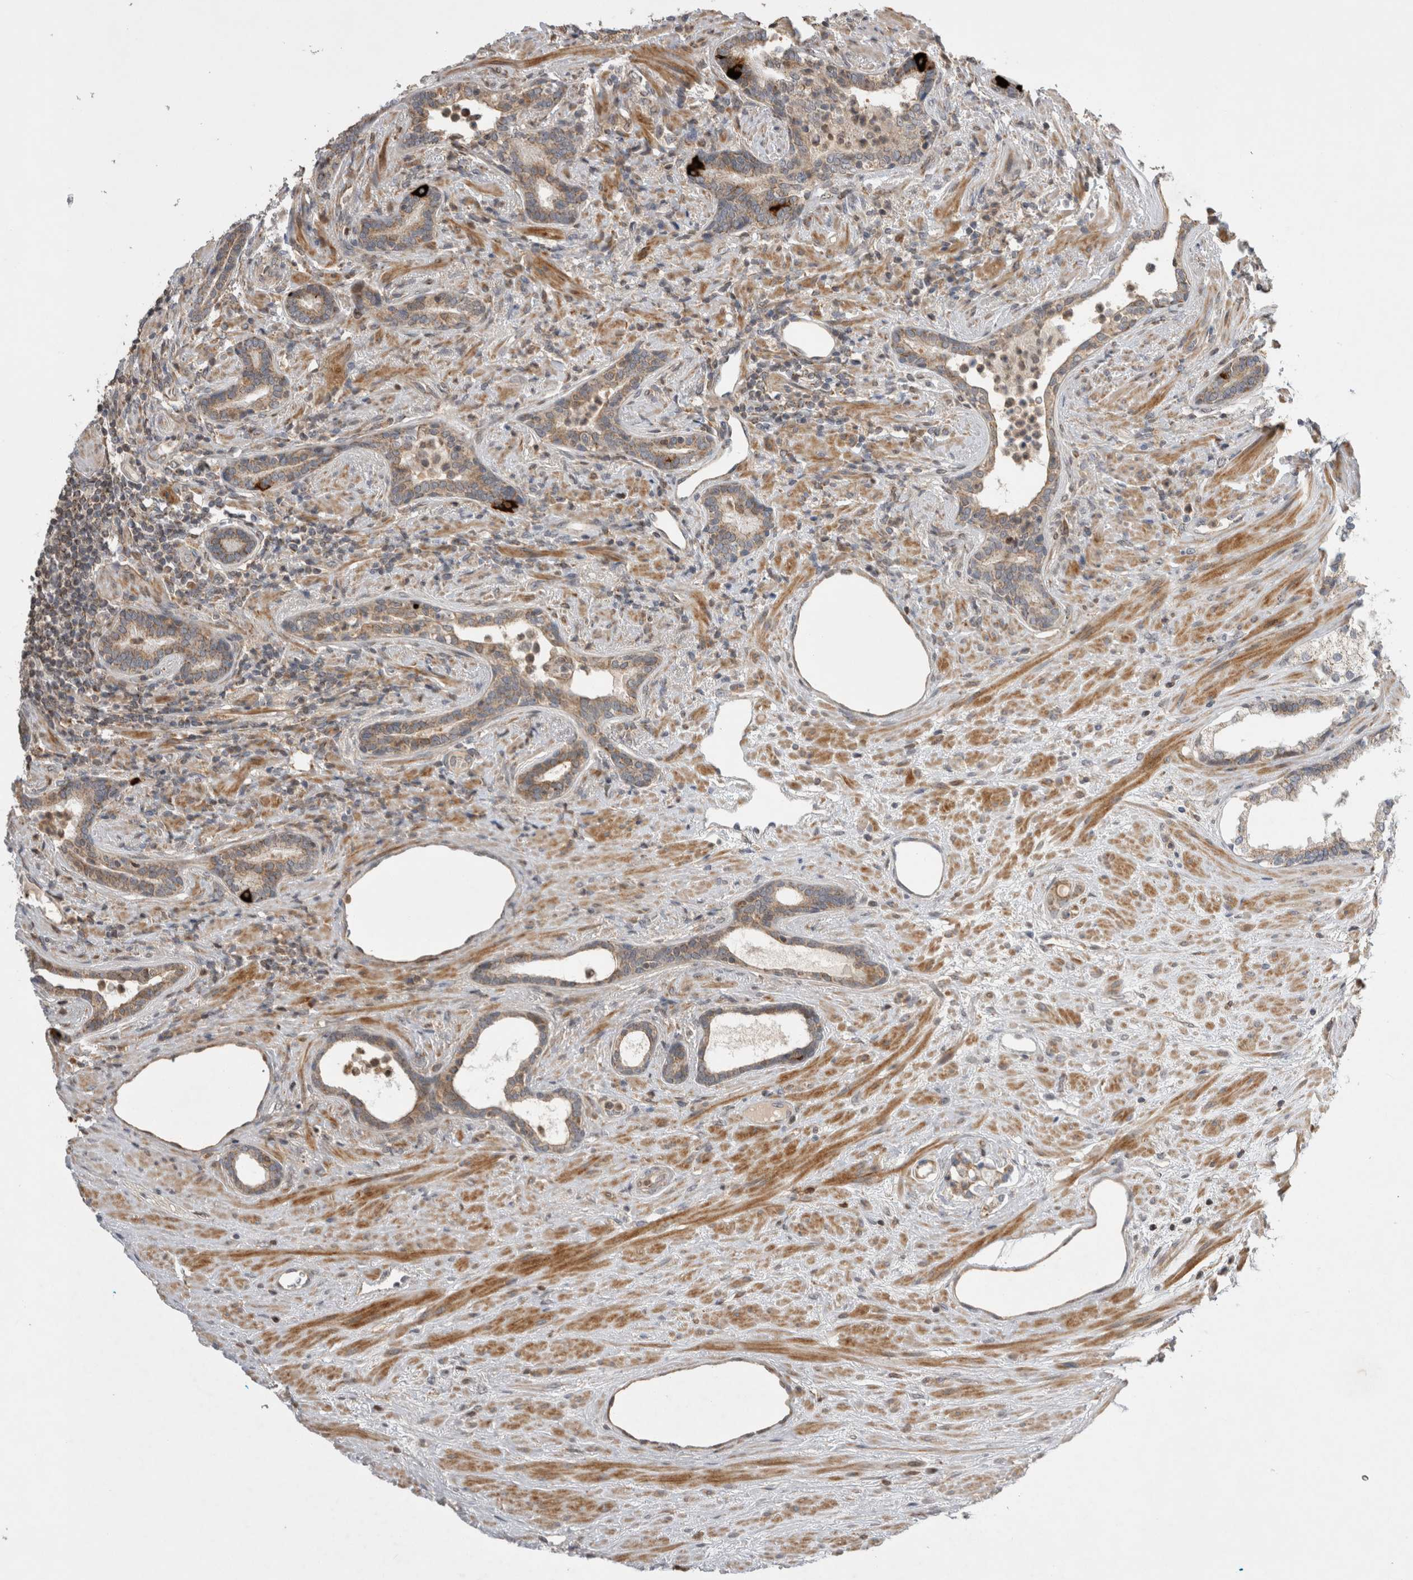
{"staining": {"intensity": "weak", "quantity": ">75%", "location": "cytoplasmic/membranous"}, "tissue": "prostate cancer", "cell_type": "Tumor cells", "image_type": "cancer", "snomed": [{"axis": "morphology", "description": "Adenocarcinoma, High grade"}, {"axis": "topography", "description": "Prostate"}], "caption": "Immunohistochemistry (IHC) of prostate adenocarcinoma (high-grade) shows low levels of weak cytoplasmic/membranous positivity in about >75% of tumor cells.", "gene": "KCNIP1", "patient": {"sex": "male", "age": 71}}